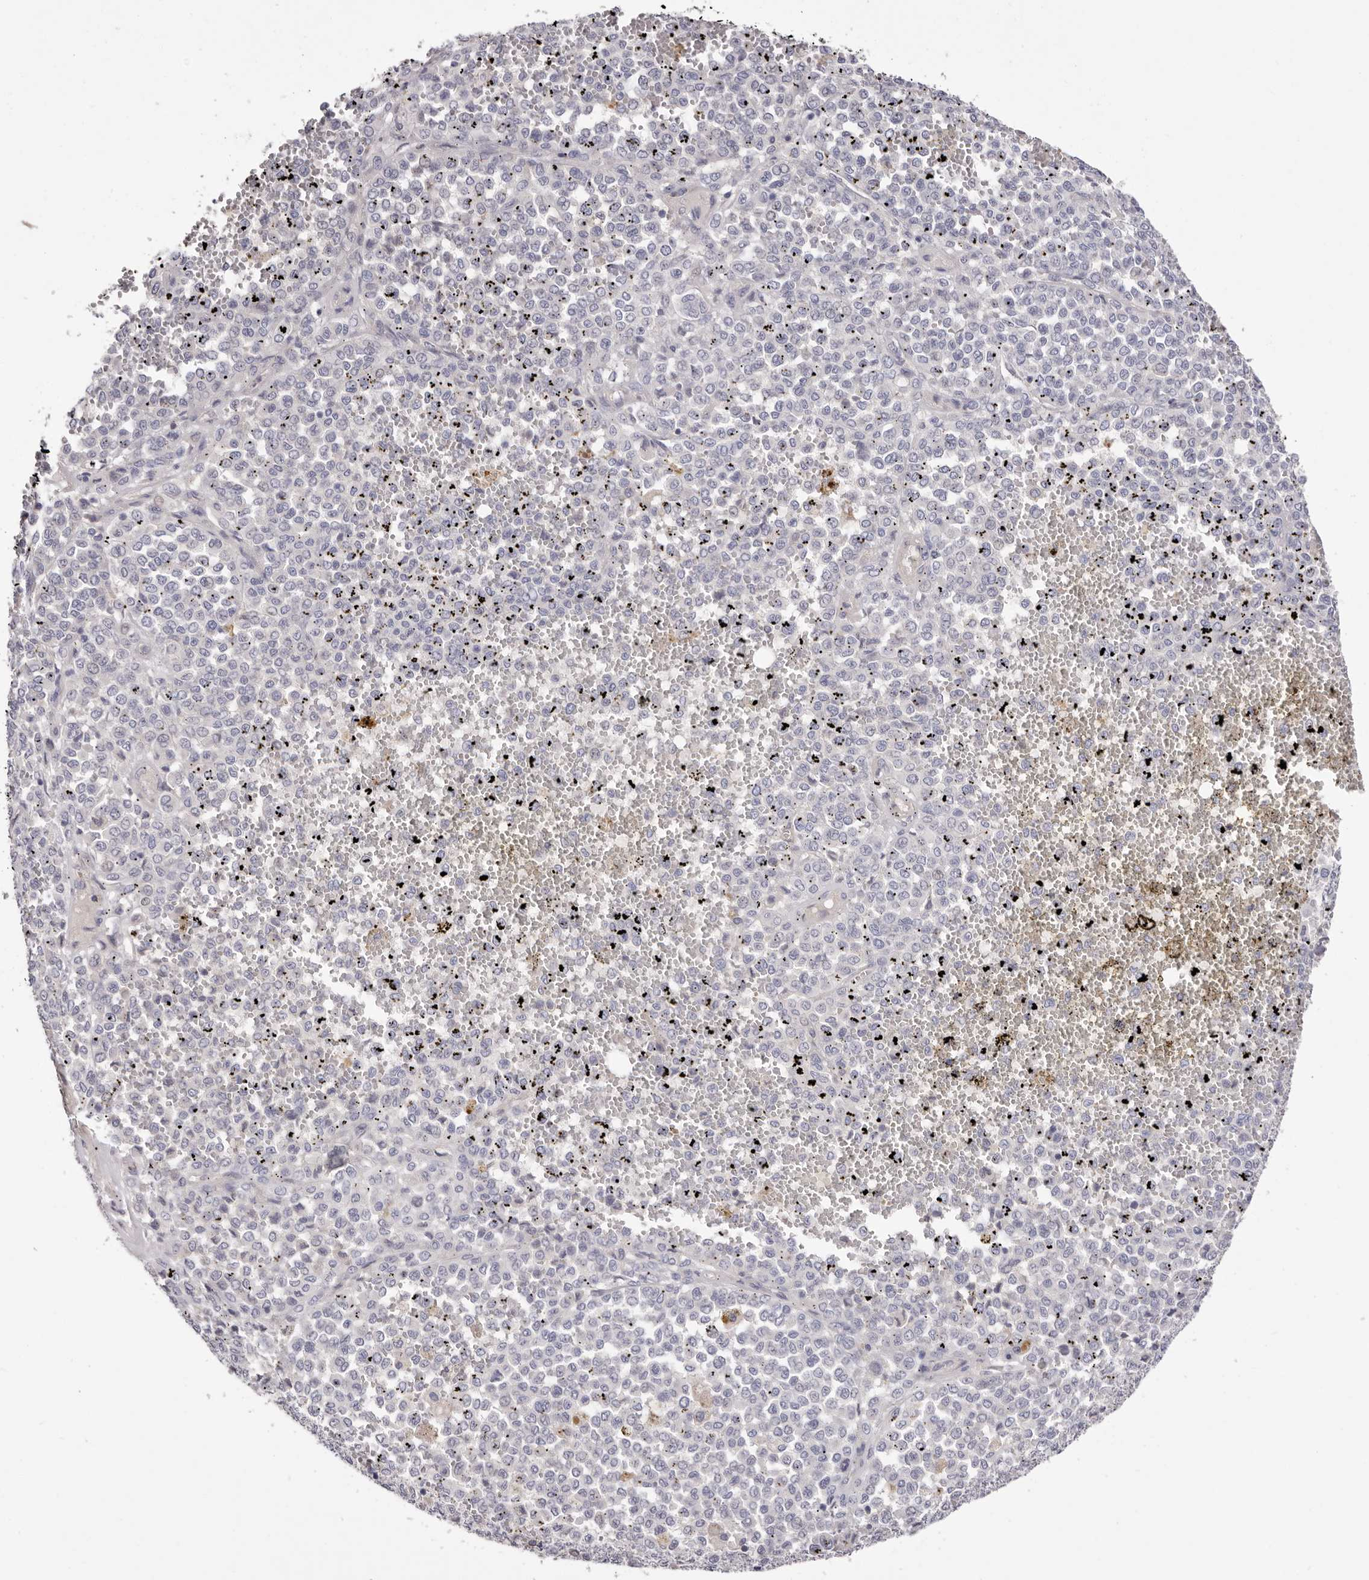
{"staining": {"intensity": "negative", "quantity": "none", "location": "none"}, "tissue": "melanoma", "cell_type": "Tumor cells", "image_type": "cancer", "snomed": [{"axis": "morphology", "description": "Malignant melanoma, Metastatic site"}, {"axis": "topography", "description": "Pancreas"}], "caption": "Histopathology image shows no significant protein expression in tumor cells of melanoma.", "gene": "S1PR5", "patient": {"sex": "female", "age": 30}}